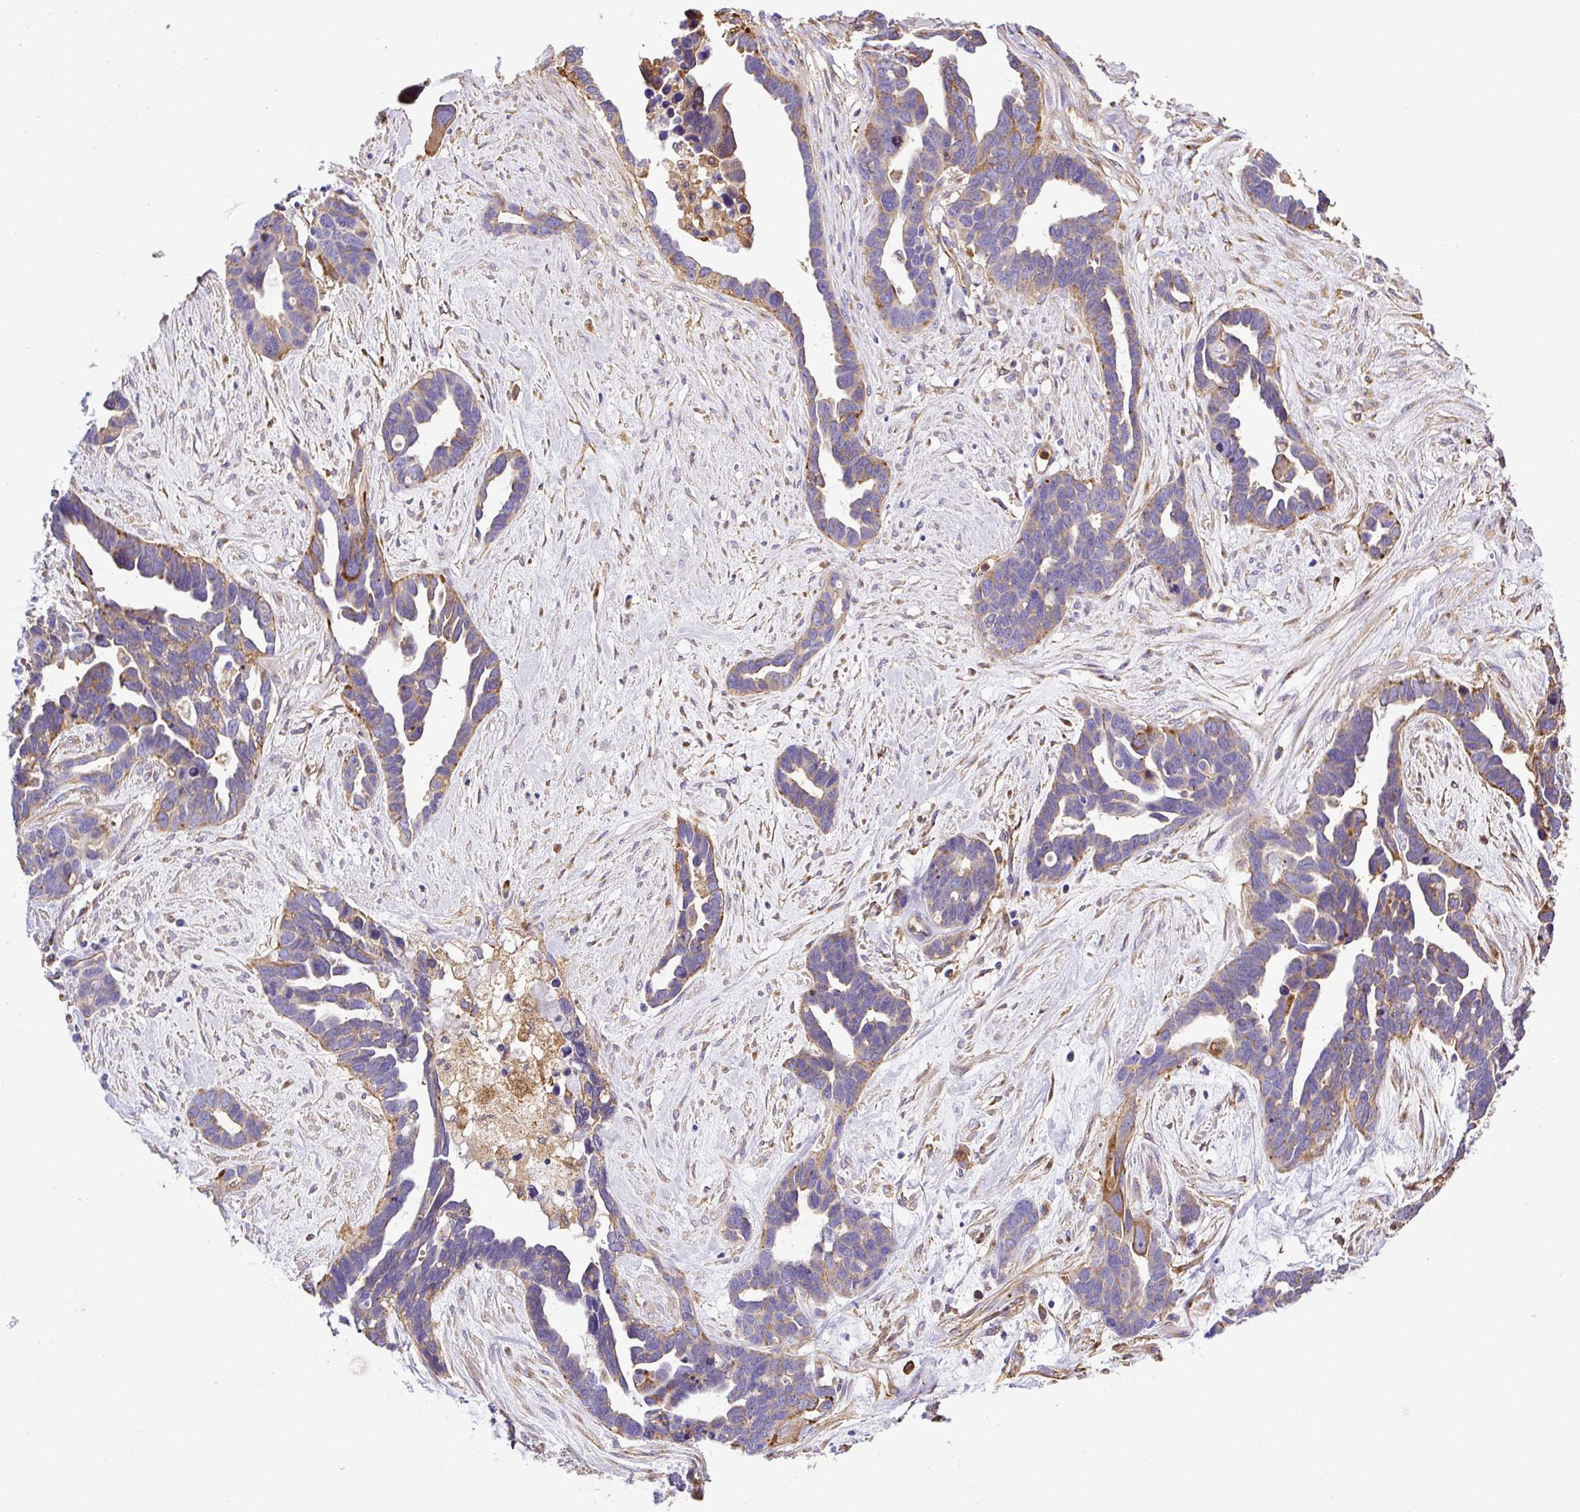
{"staining": {"intensity": "moderate", "quantity": "<25%", "location": "cytoplasmic/membranous"}, "tissue": "ovarian cancer", "cell_type": "Tumor cells", "image_type": "cancer", "snomed": [{"axis": "morphology", "description": "Cystadenocarcinoma, serous, NOS"}, {"axis": "topography", "description": "Ovary"}], "caption": "Immunohistochemistry staining of serous cystadenocarcinoma (ovarian), which exhibits low levels of moderate cytoplasmic/membranous positivity in about <25% of tumor cells indicating moderate cytoplasmic/membranous protein expression. The staining was performed using DAB (brown) for protein detection and nuclei were counterstained in hematoxylin (blue).", "gene": "MAGEB5", "patient": {"sex": "female", "age": 54}}